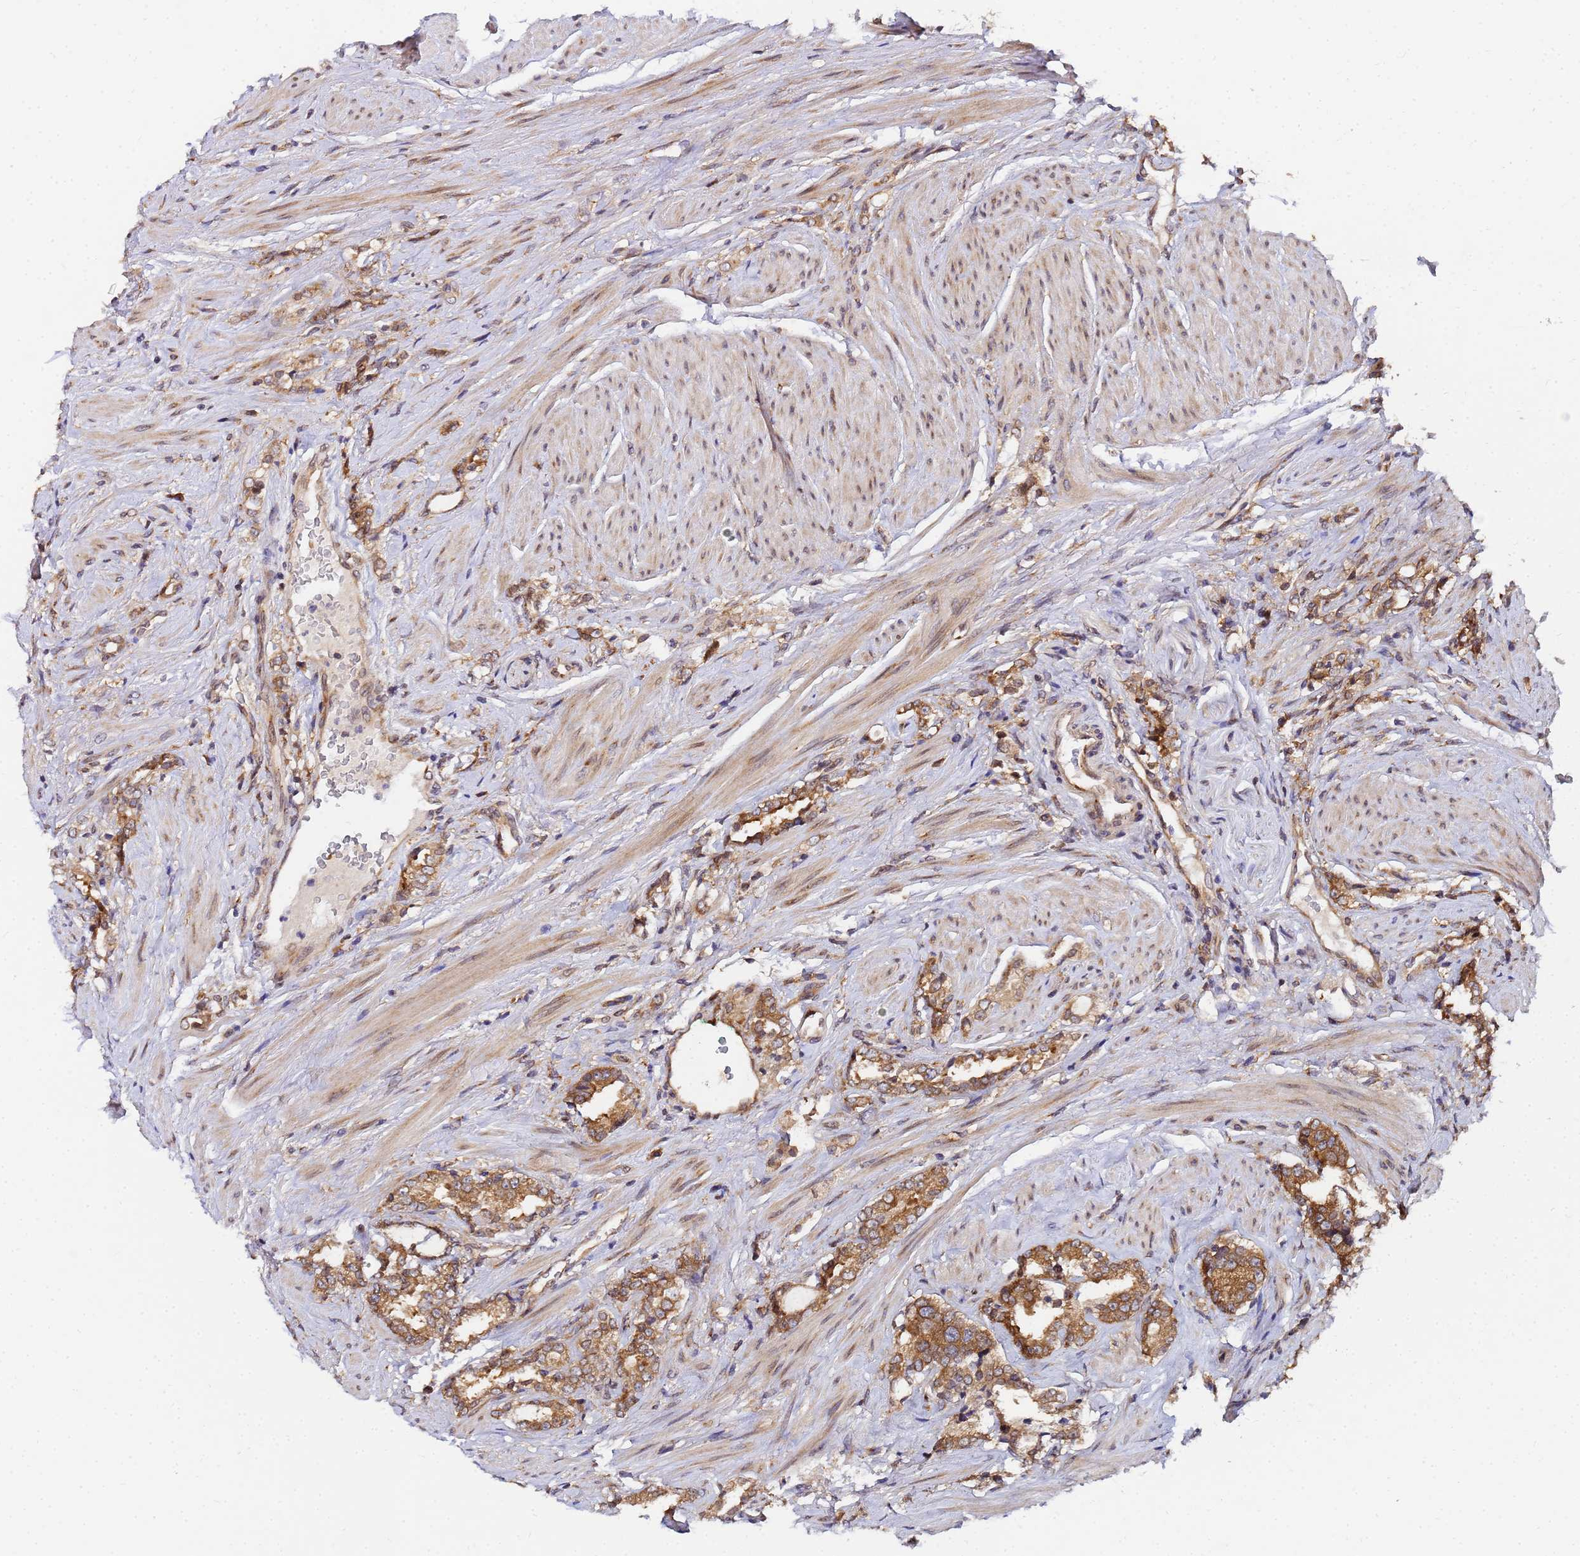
{"staining": {"intensity": "moderate", "quantity": ">75%", "location": "cytoplasmic/membranous"}, "tissue": "prostate cancer", "cell_type": "Tumor cells", "image_type": "cancer", "snomed": [{"axis": "morphology", "description": "Adenocarcinoma, High grade"}, {"axis": "topography", "description": "Prostate"}], "caption": "Immunohistochemistry (IHC) staining of prostate adenocarcinoma (high-grade), which reveals medium levels of moderate cytoplasmic/membranous positivity in about >75% of tumor cells indicating moderate cytoplasmic/membranous protein positivity. The staining was performed using DAB (brown) for protein detection and nuclei were counterstained in hematoxylin (blue).", "gene": "UNC93B1", "patient": {"sex": "male", "age": 64}}